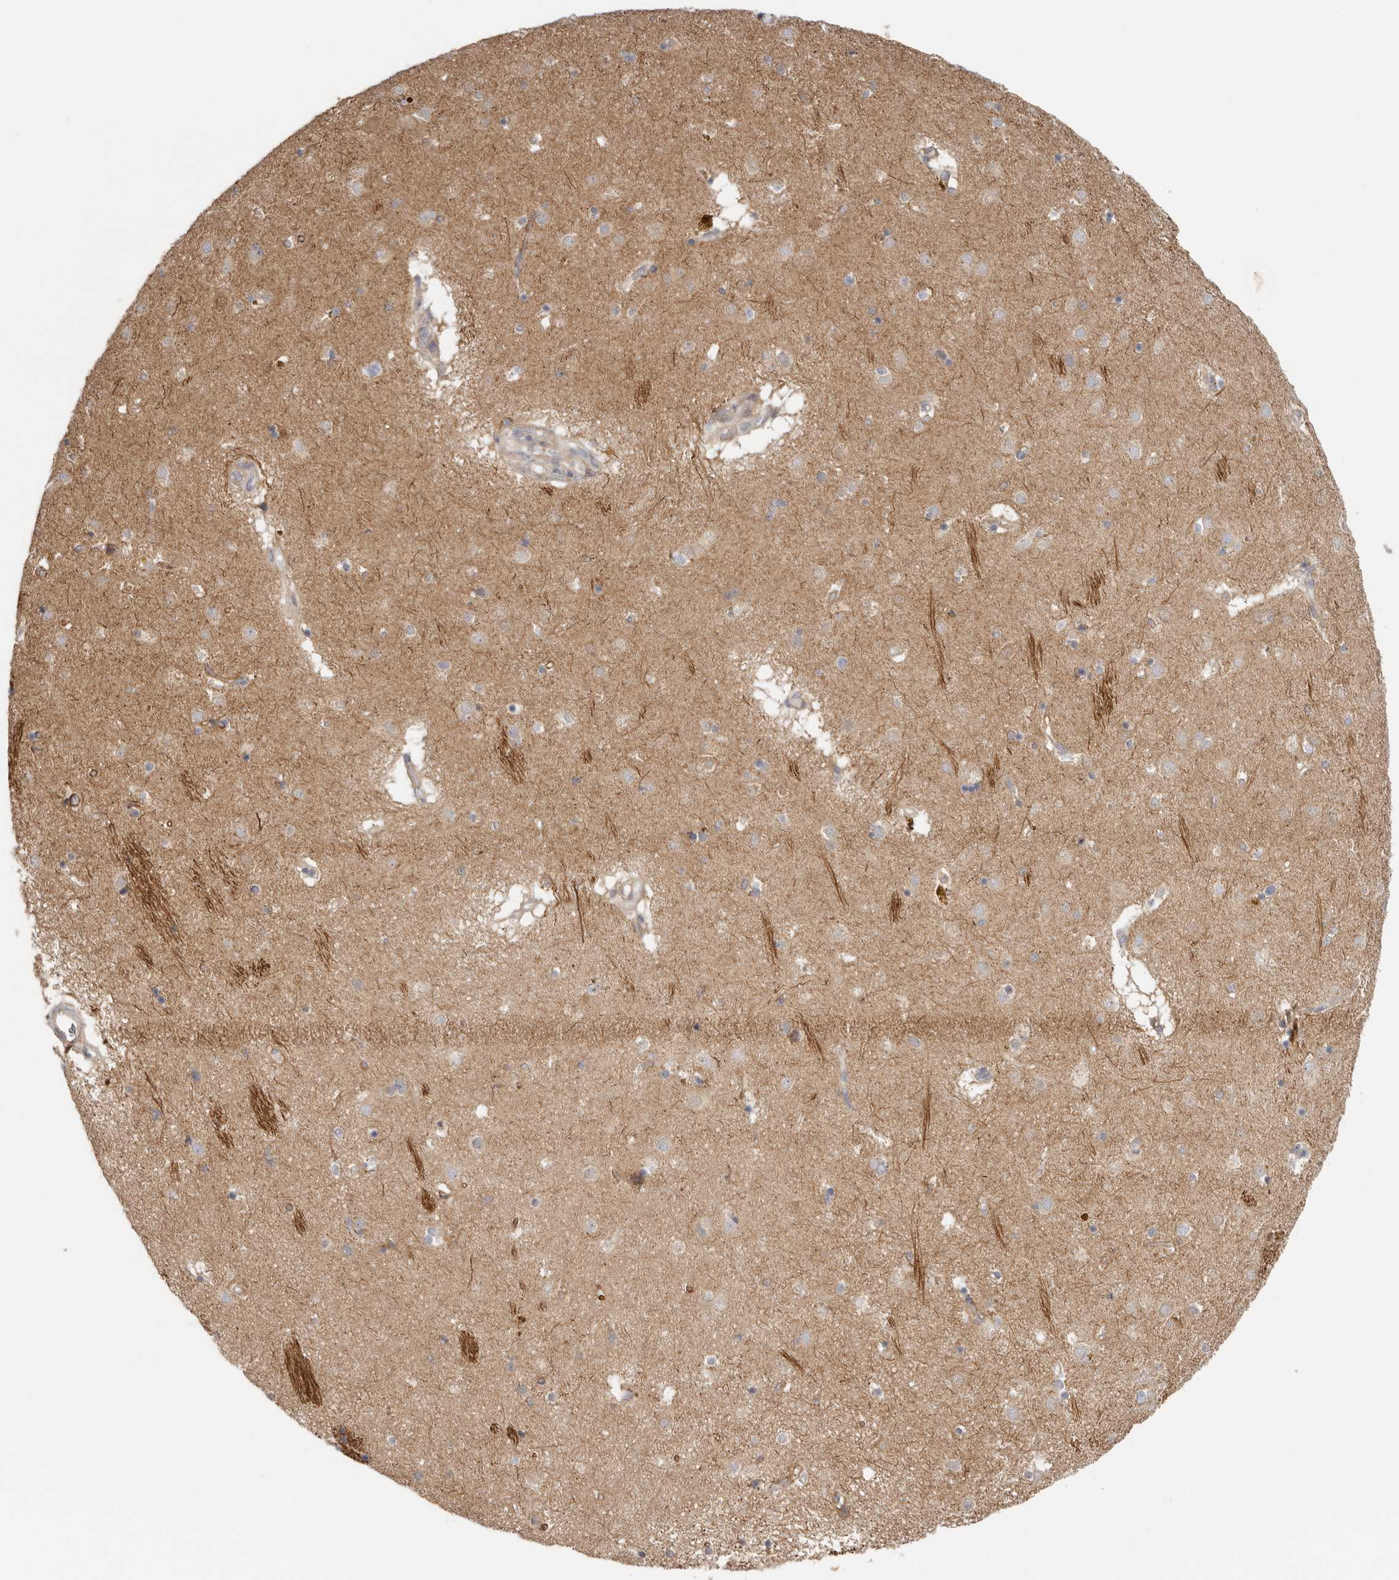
{"staining": {"intensity": "weak", "quantity": "<25%", "location": "cytoplasmic/membranous"}, "tissue": "caudate", "cell_type": "Glial cells", "image_type": "normal", "snomed": [{"axis": "morphology", "description": "Normal tissue, NOS"}, {"axis": "topography", "description": "Lateral ventricle wall"}], "caption": "This is a micrograph of IHC staining of unremarkable caudate, which shows no expression in glial cells.", "gene": "MSRB2", "patient": {"sex": "male", "age": 70}}